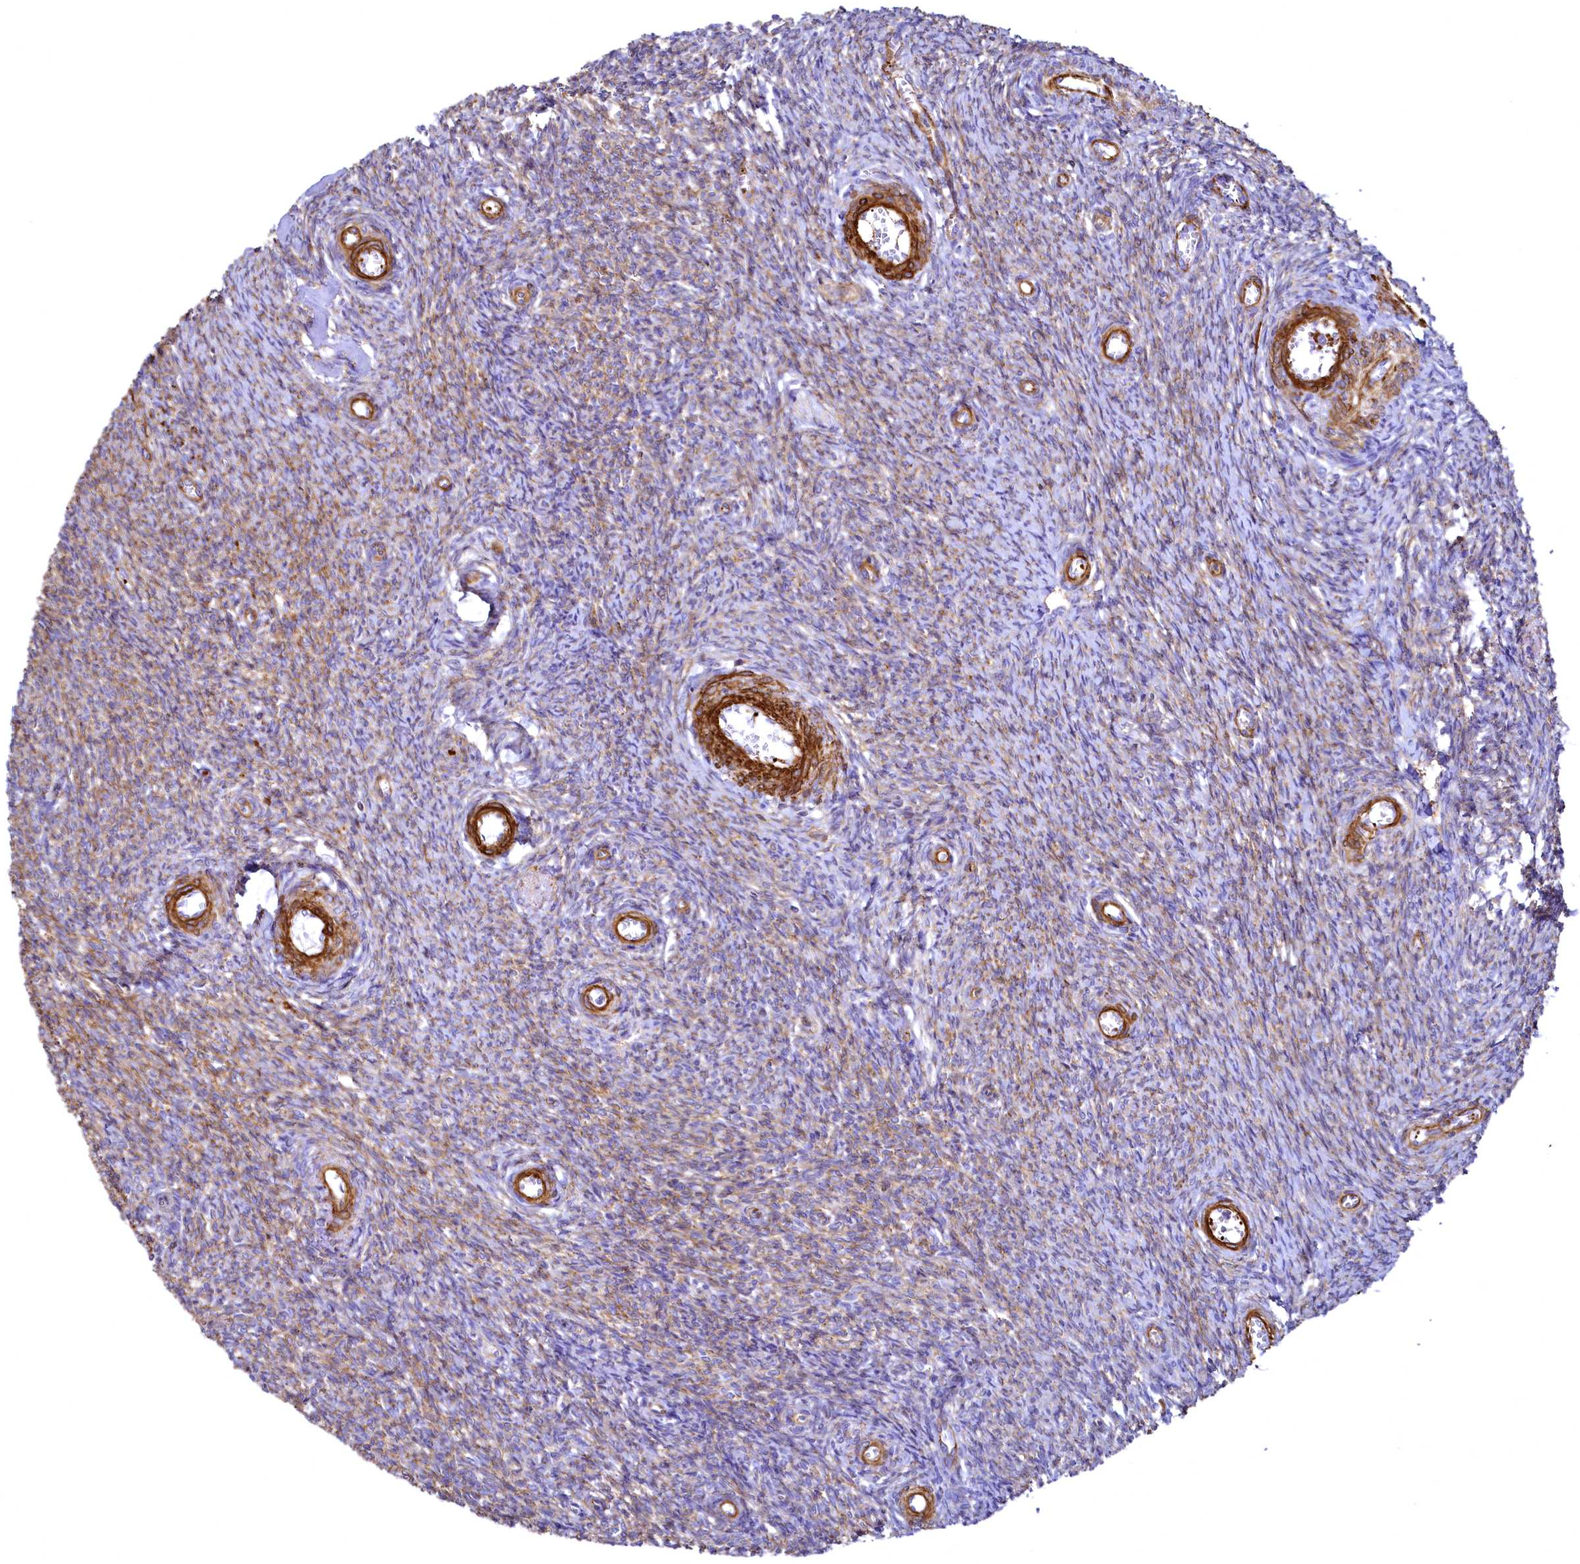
{"staining": {"intensity": "moderate", "quantity": "<25%", "location": "cytoplasmic/membranous"}, "tissue": "ovary", "cell_type": "Ovarian stroma cells", "image_type": "normal", "snomed": [{"axis": "morphology", "description": "Normal tissue, NOS"}, {"axis": "topography", "description": "Ovary"}], "caption": "Brown immunohistochemical staining in normal ovary shows moderate cytoplasmic/membranous expression in approximately <25% of ovarian stroma cells. Using DAB (brown) and hematoxylin (blue) stains, captured at high magnification using brightfield microscopy.", "gene": "THBS1", "patient": {"sex": "female", "age": 44}}